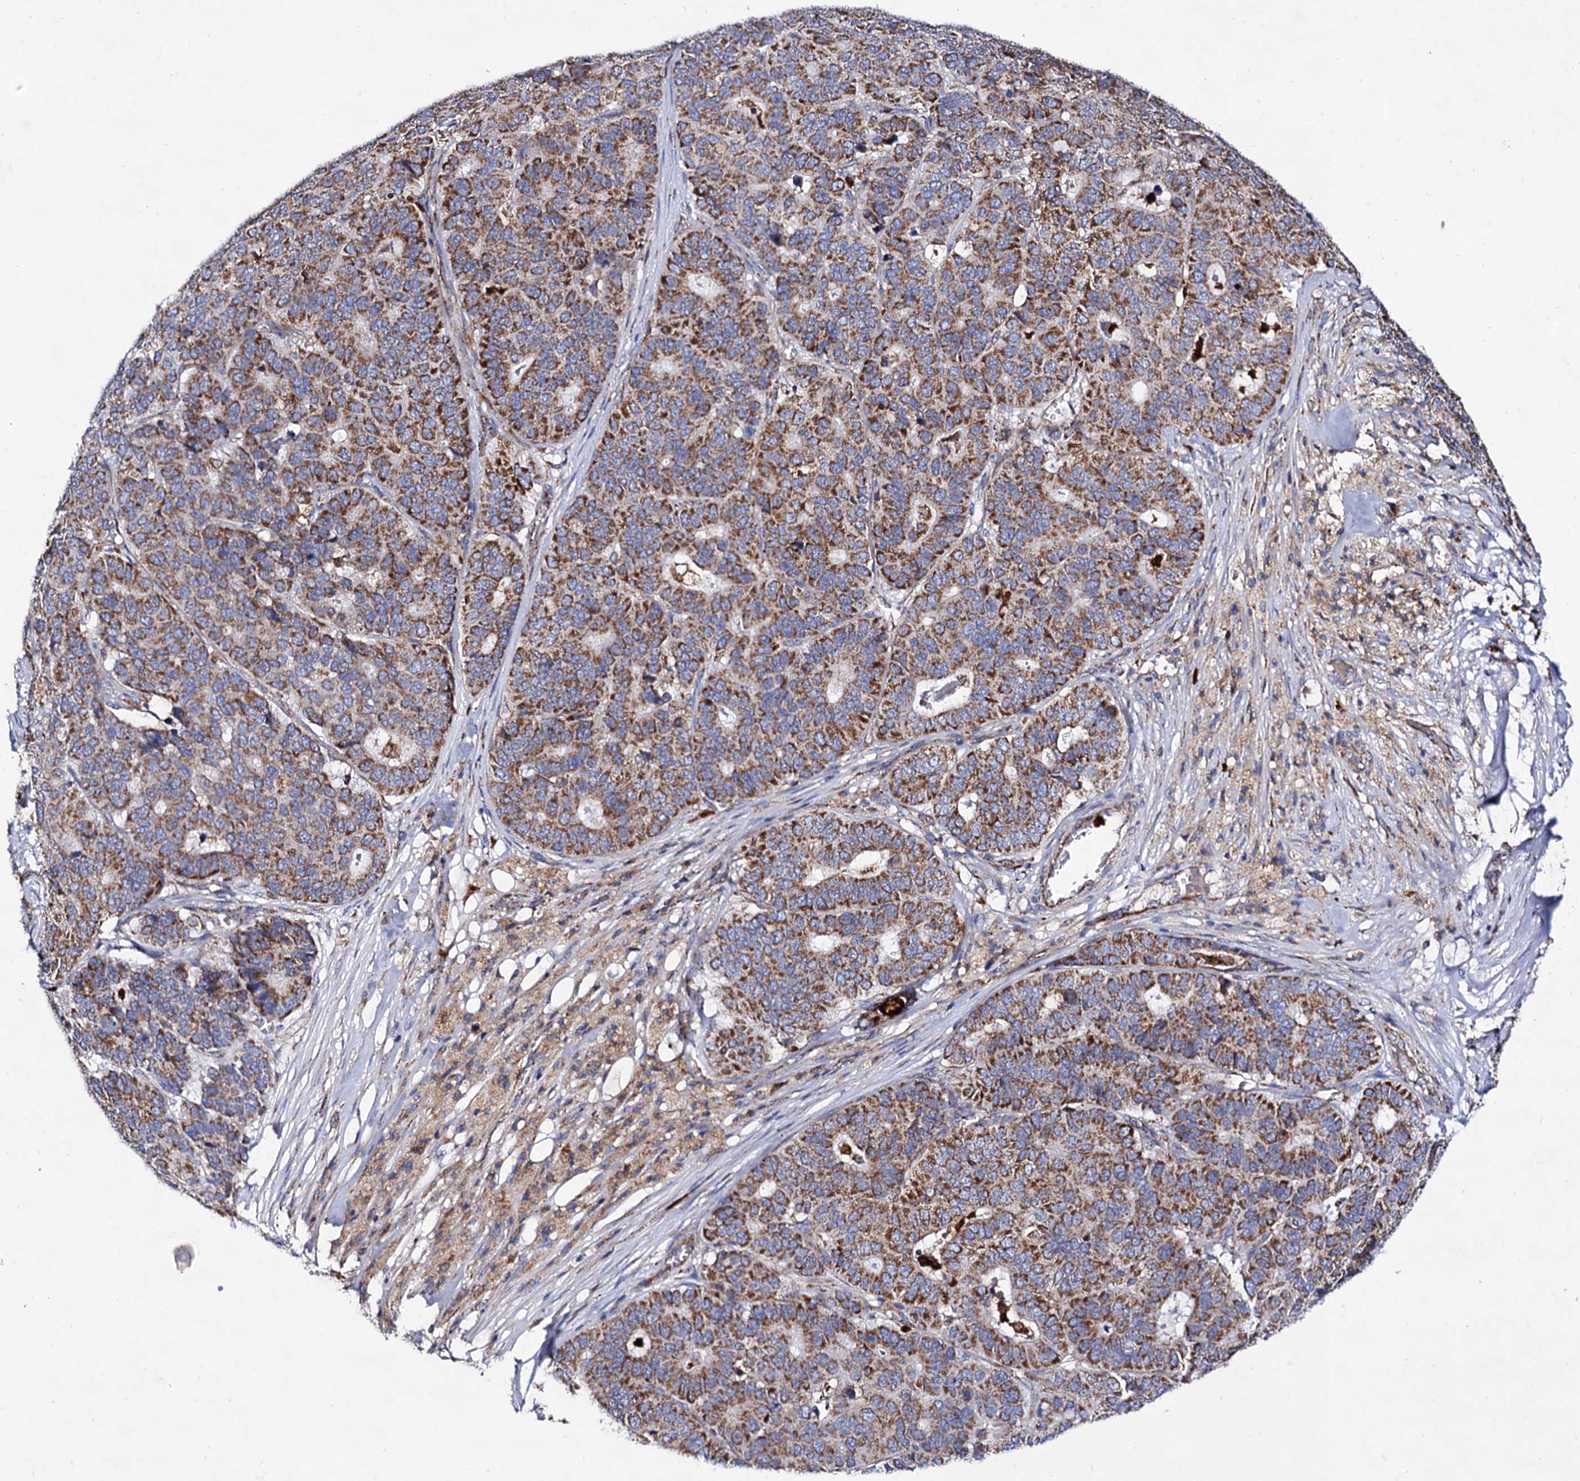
{"staining": {"intensity": "moderate", "quantity": ">75%", "location": "cytoplasmic/membranous"}, "tissue": "pancreatic cancer", "cell_type": "Tumor cells", "image_type": "cancer", "snomed": [{"axis": "morphology", "description": "Adenocarcinoma, NOS"}, {"axis": "topography", "description": "Pancreas"}], "caption": "An immunohistochemistry micrograph of neoplastic tissue is shown. Protein staining in brown labels moderate cytoplasmic/membranous positivity in pancreatic cancer within tumor cells.", "gene": "ACAD9", "patient": {"sex": "male", "age": 50}}